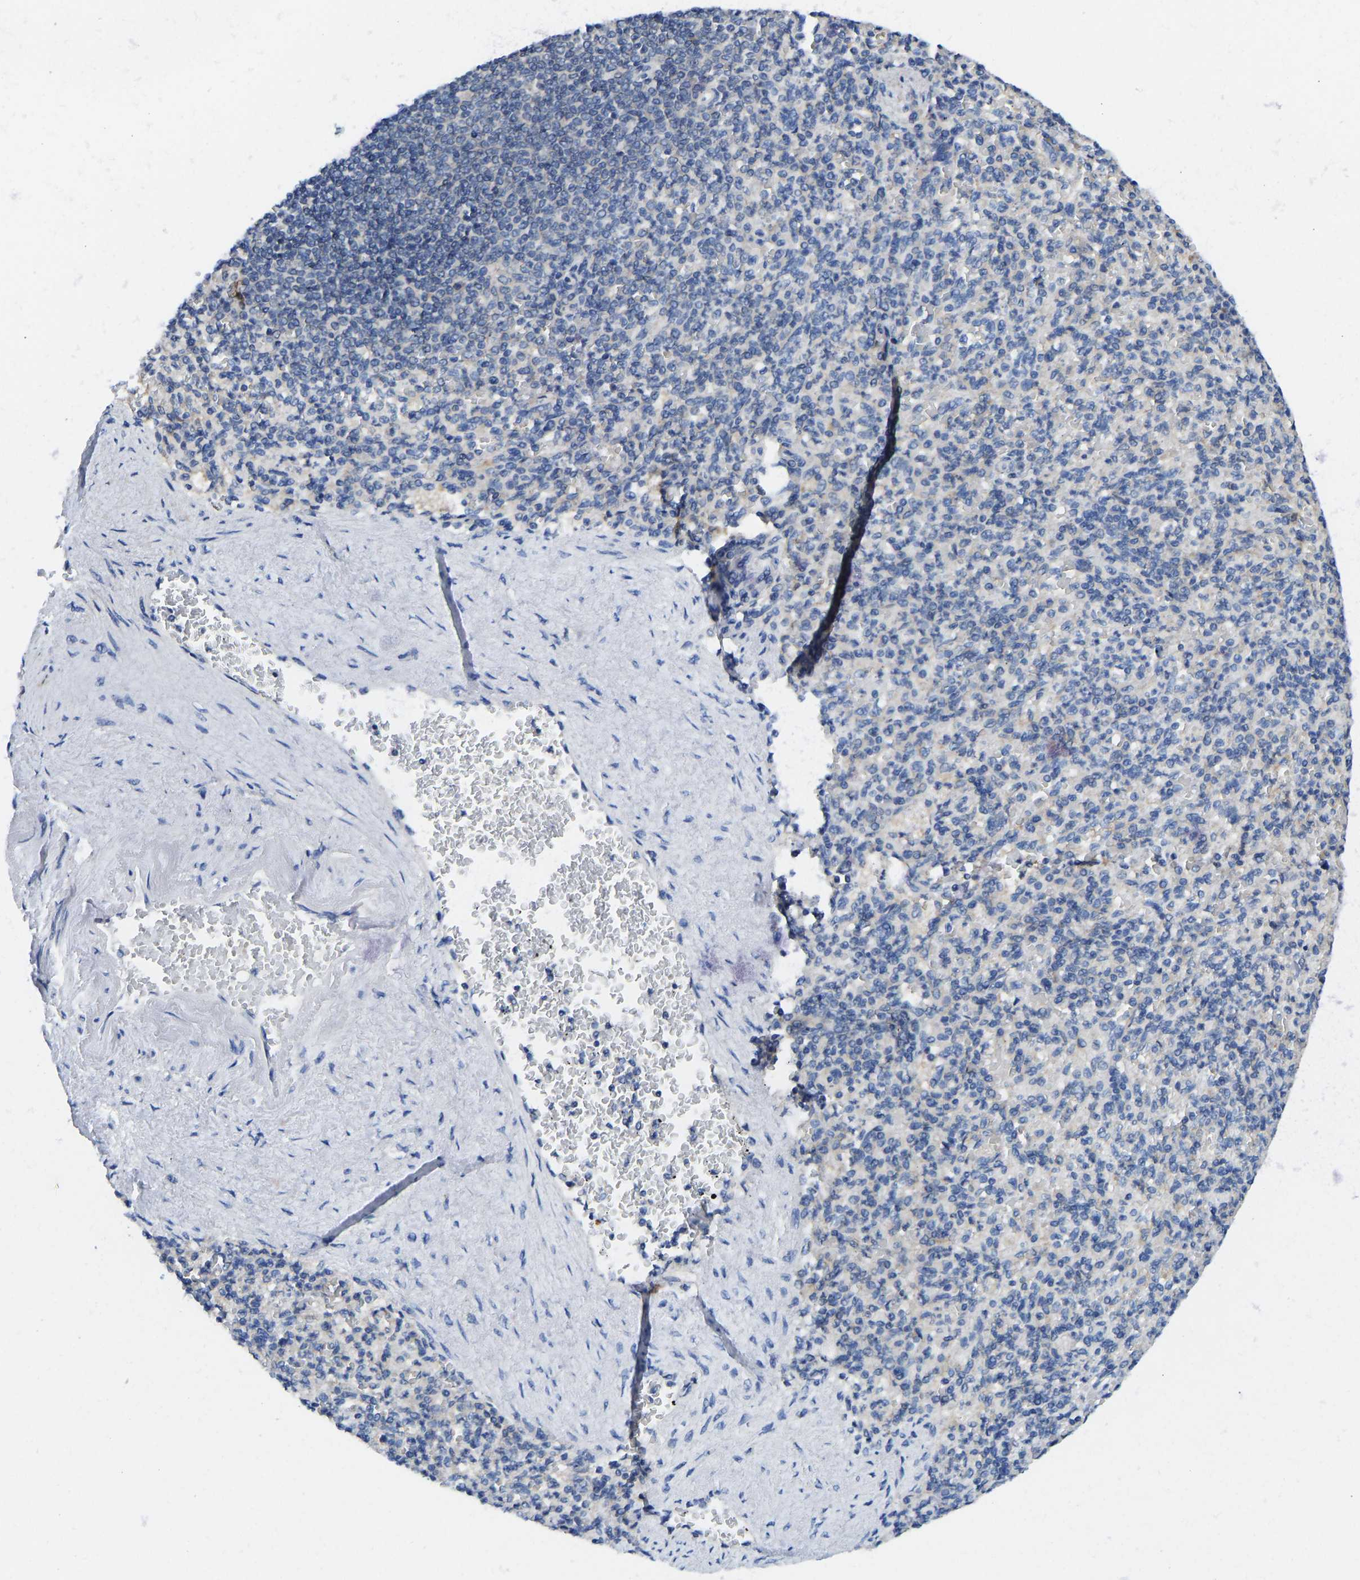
{"staining": {"intensity": "negative", "quantity": "none", "location": "none"}, "tissue": "spleen", "cell_type": "Cells in red pulp", "image_type": "normal", "snomed": [{"axis": "morphology", "description": "Normal tissue, NOS"}, {"axis": "topography", "description": "Spleen"}], "caption": "Immunohistochemical staining of benign human spleen reveals no significant staining in cells in red pulp. Brightfield microscopy of IHC stained with DAB (3,3'-diaminobenzidine) (brown) and hematoxylin (blue), captured at high magnification.", "gene": "NDRG3", "patient": {"sex": "female", "age": 74}}